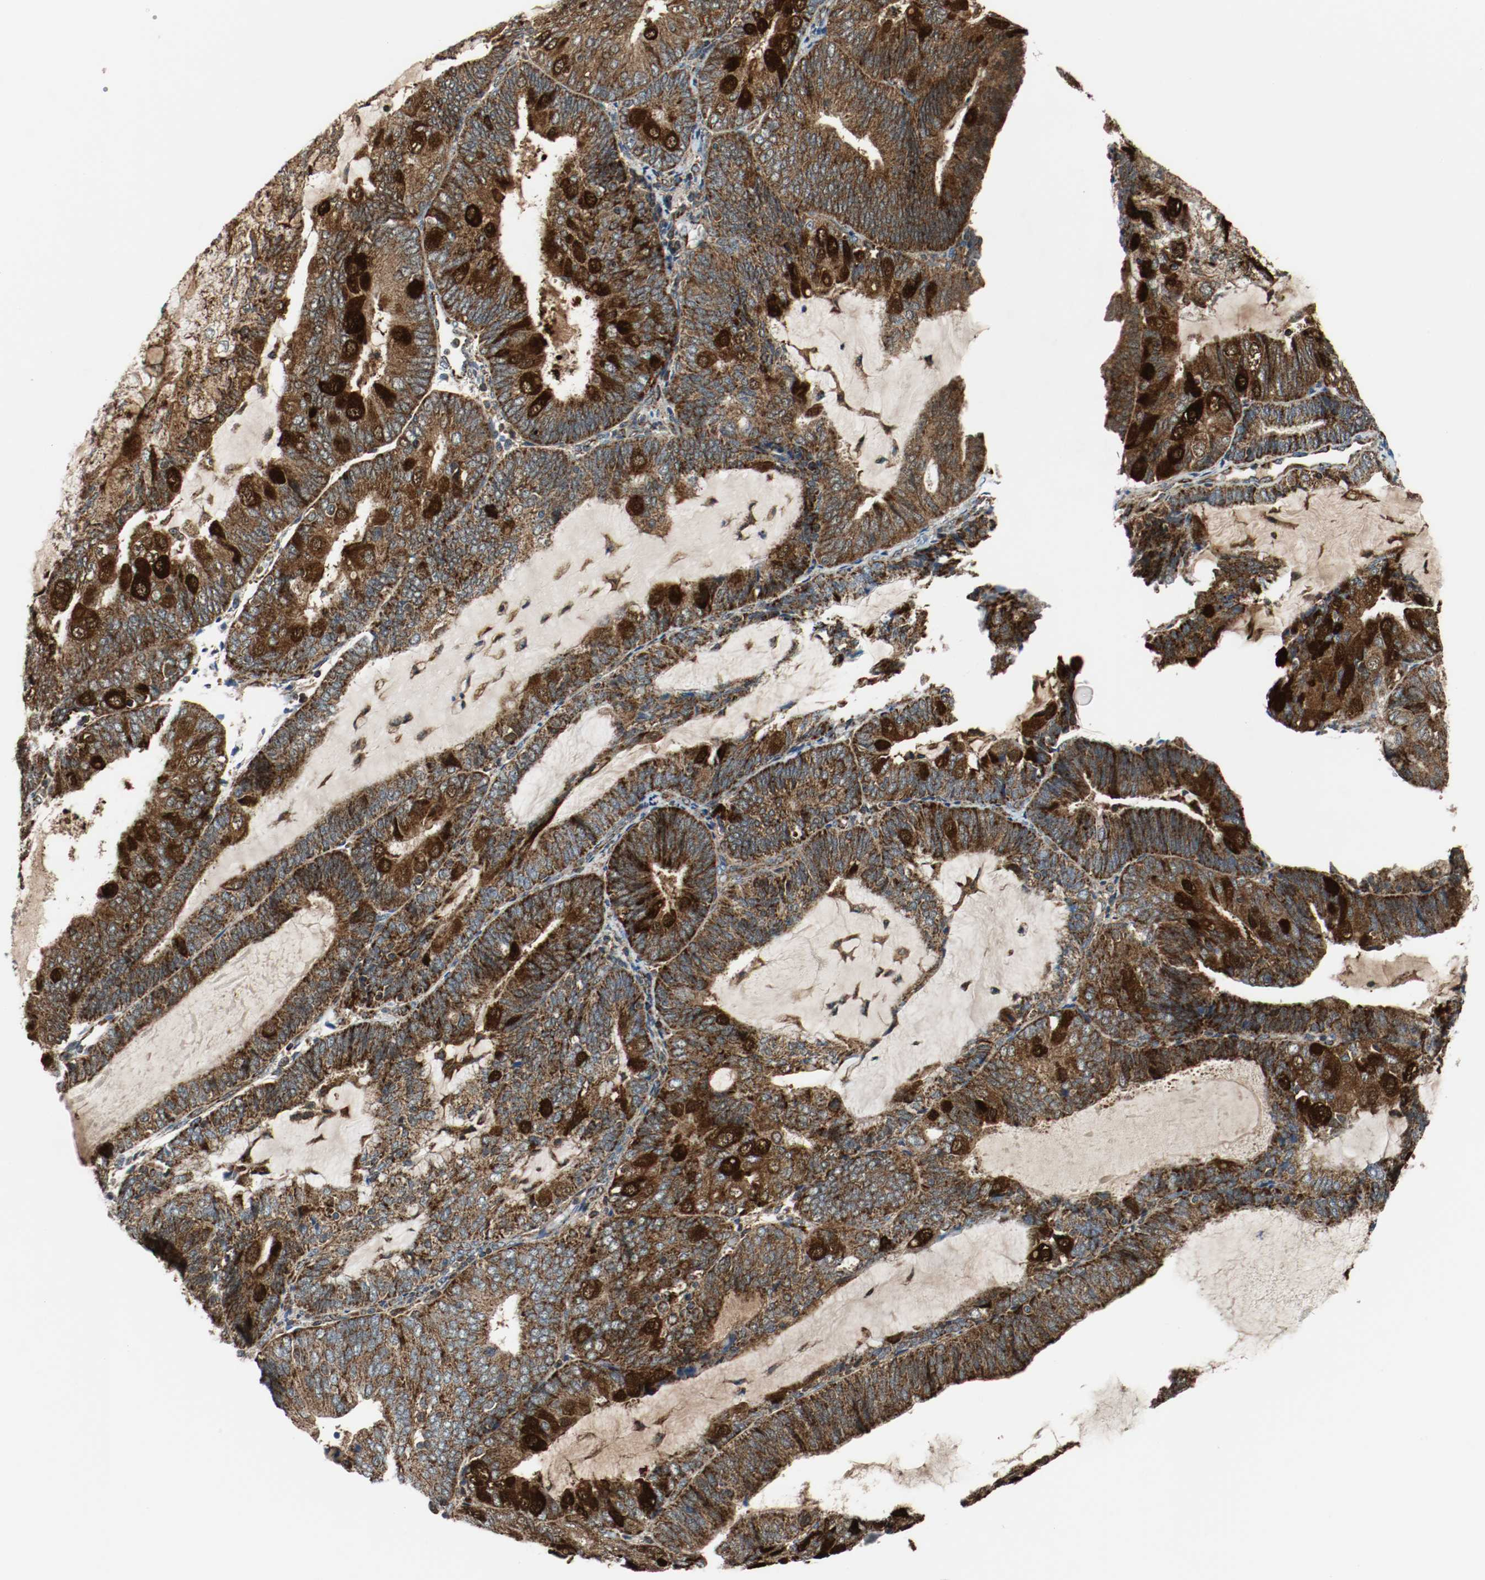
{"staining": {"intensity": "strong", "quantity": ">75%", "location": "cytoplasmic/membranous"}, "tissue": "endometrial cancer", "cell_type": "Tumor cells", "image_type": "cancer", "snomed": [{"axis": "morphology", "description": "Adenocarcinoma, NOS"}, {"axis": "topography", "description": "Endometrium"}], "caption": "Endometrial cancer (adenocarcinoma) stained with a brown dye displays strong cytoplasmic/membranous positive staining in approximately >75% of tumor cells.", "gene": "TXNRD1", "patient": {"sex": "female", "age": 81}}